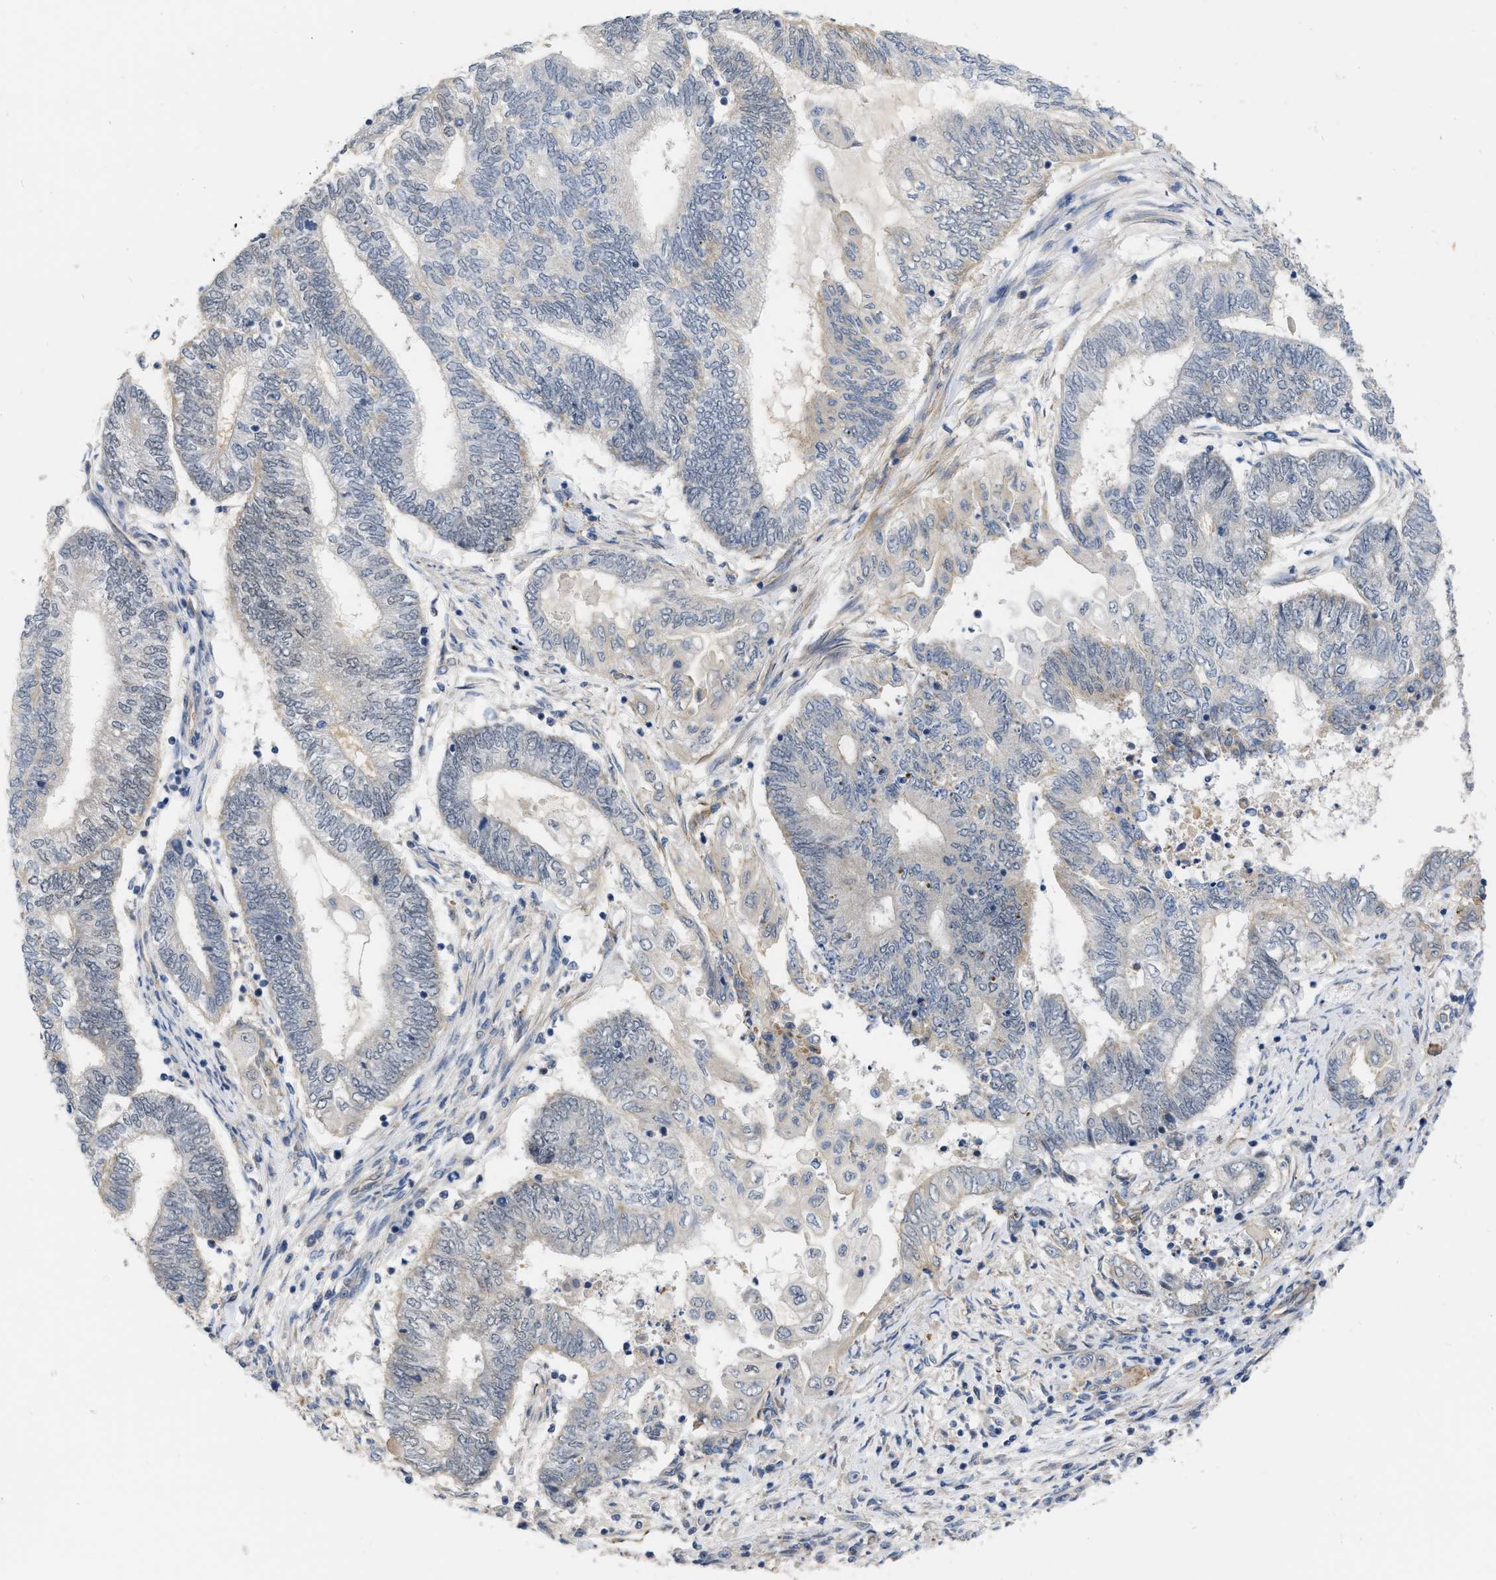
{"staining": {"intensity": "negative", "quantity": "none", "location": "none"}, "tissue": "endometrial cancer", "cell_type": "Tumor cells", "image_type": "cancer", "snomed": [{"axis": "morphology", "description": "Adenocarcinoma, NOS"}, {"axis": "topography", "description": "Uterus"}, {"axis": "topography", "description": "Endometrium"}], "caption": "This is an immunohistochemistry histopathology image of endometrial cancer (adenocarcinoma). There is no expression in tumor cells.", "gene": "NAPEPLD", "patient": {"sex": "female", "age": 70}}